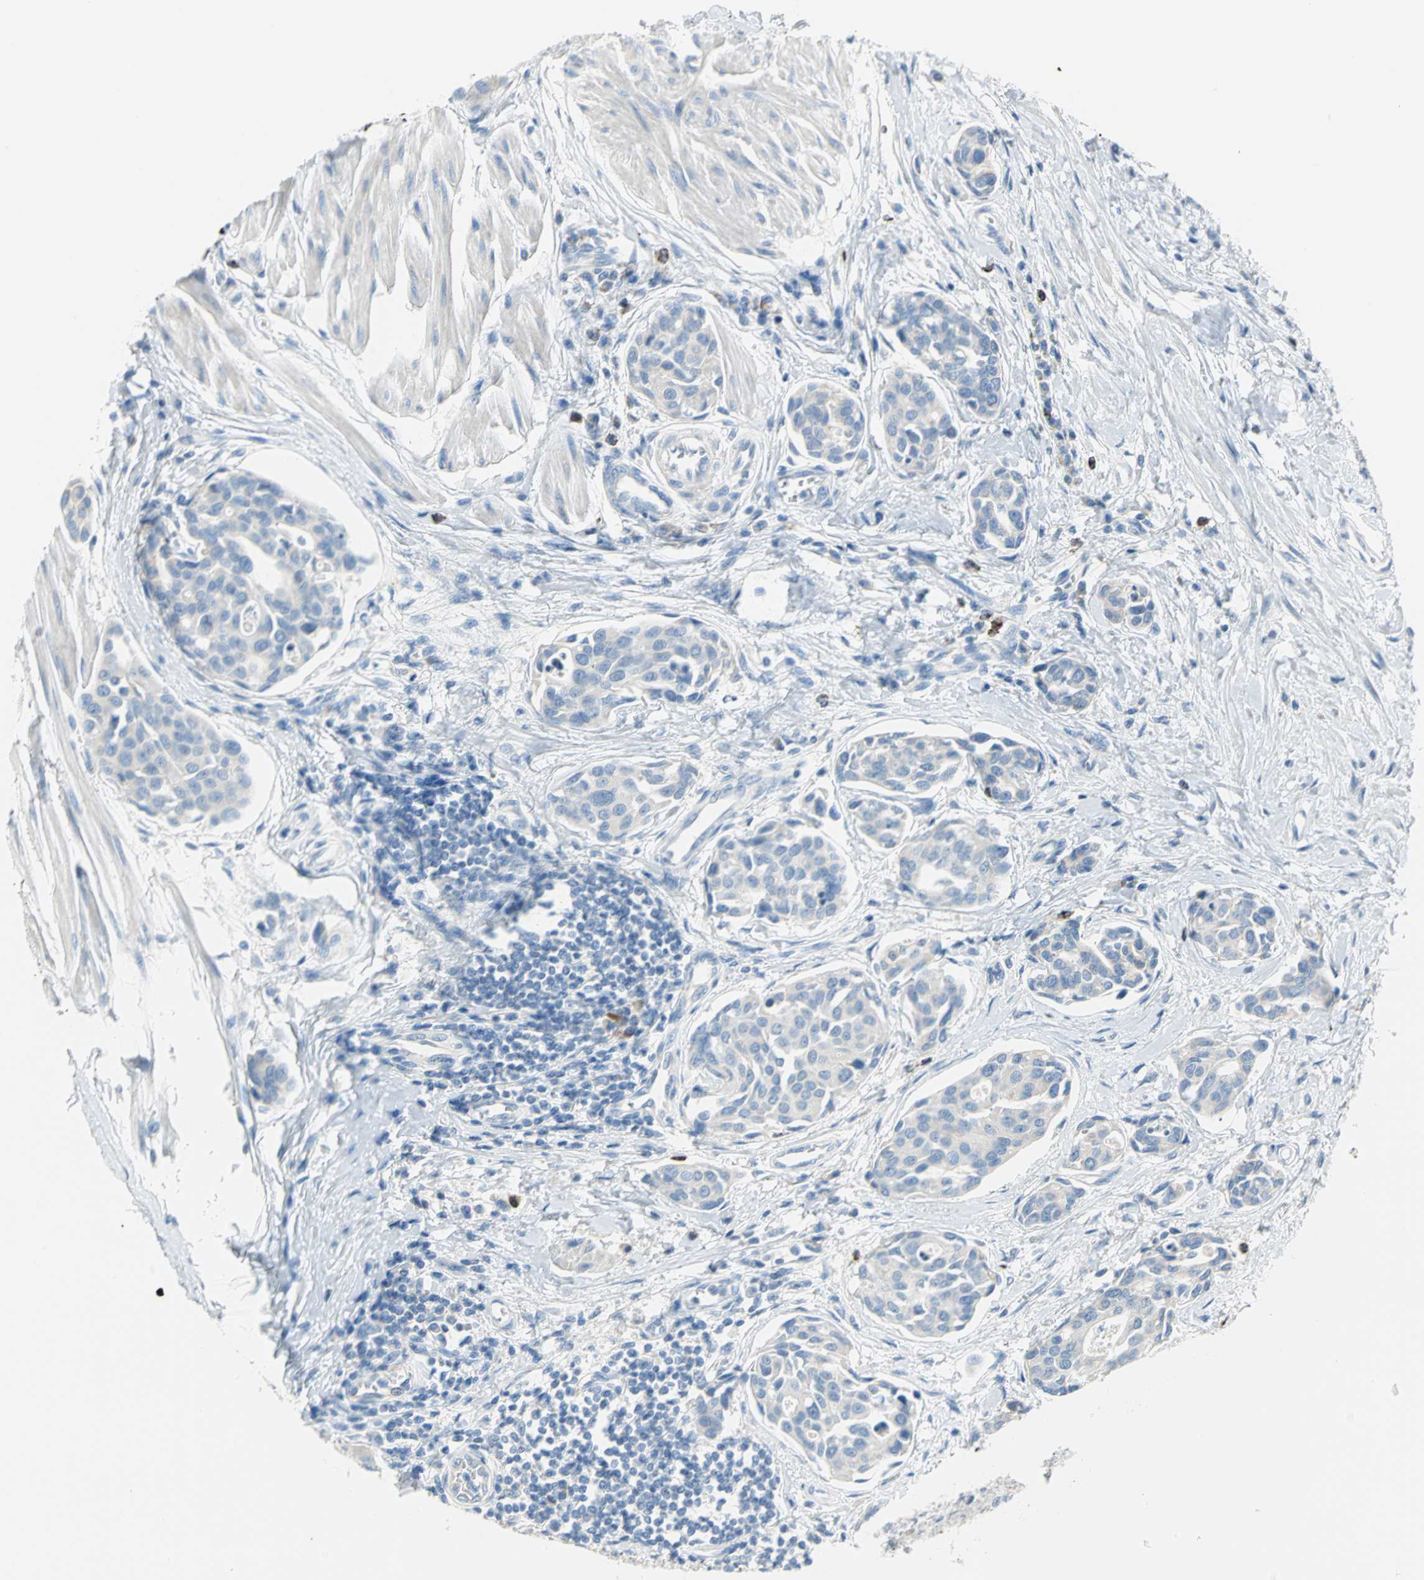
{"staining": {"intensity": "negative", "quantity": "none", "location": "none"}, "tissue": "urothelial cancer", "cell_type": "Tumor cells", "image_type": "cancer", "snomed": [{"axis": "morphology", "description": "Urothelial carcinoma, High grade"}, {"axis": "topography", "description": "Urinary bladder"}], "caption": "Tumor cells show no significant protein staining in urothelial carcinoma (high-grade).", "gene": "ALOX15", "patient": {"sex": "male", "age": 78}}